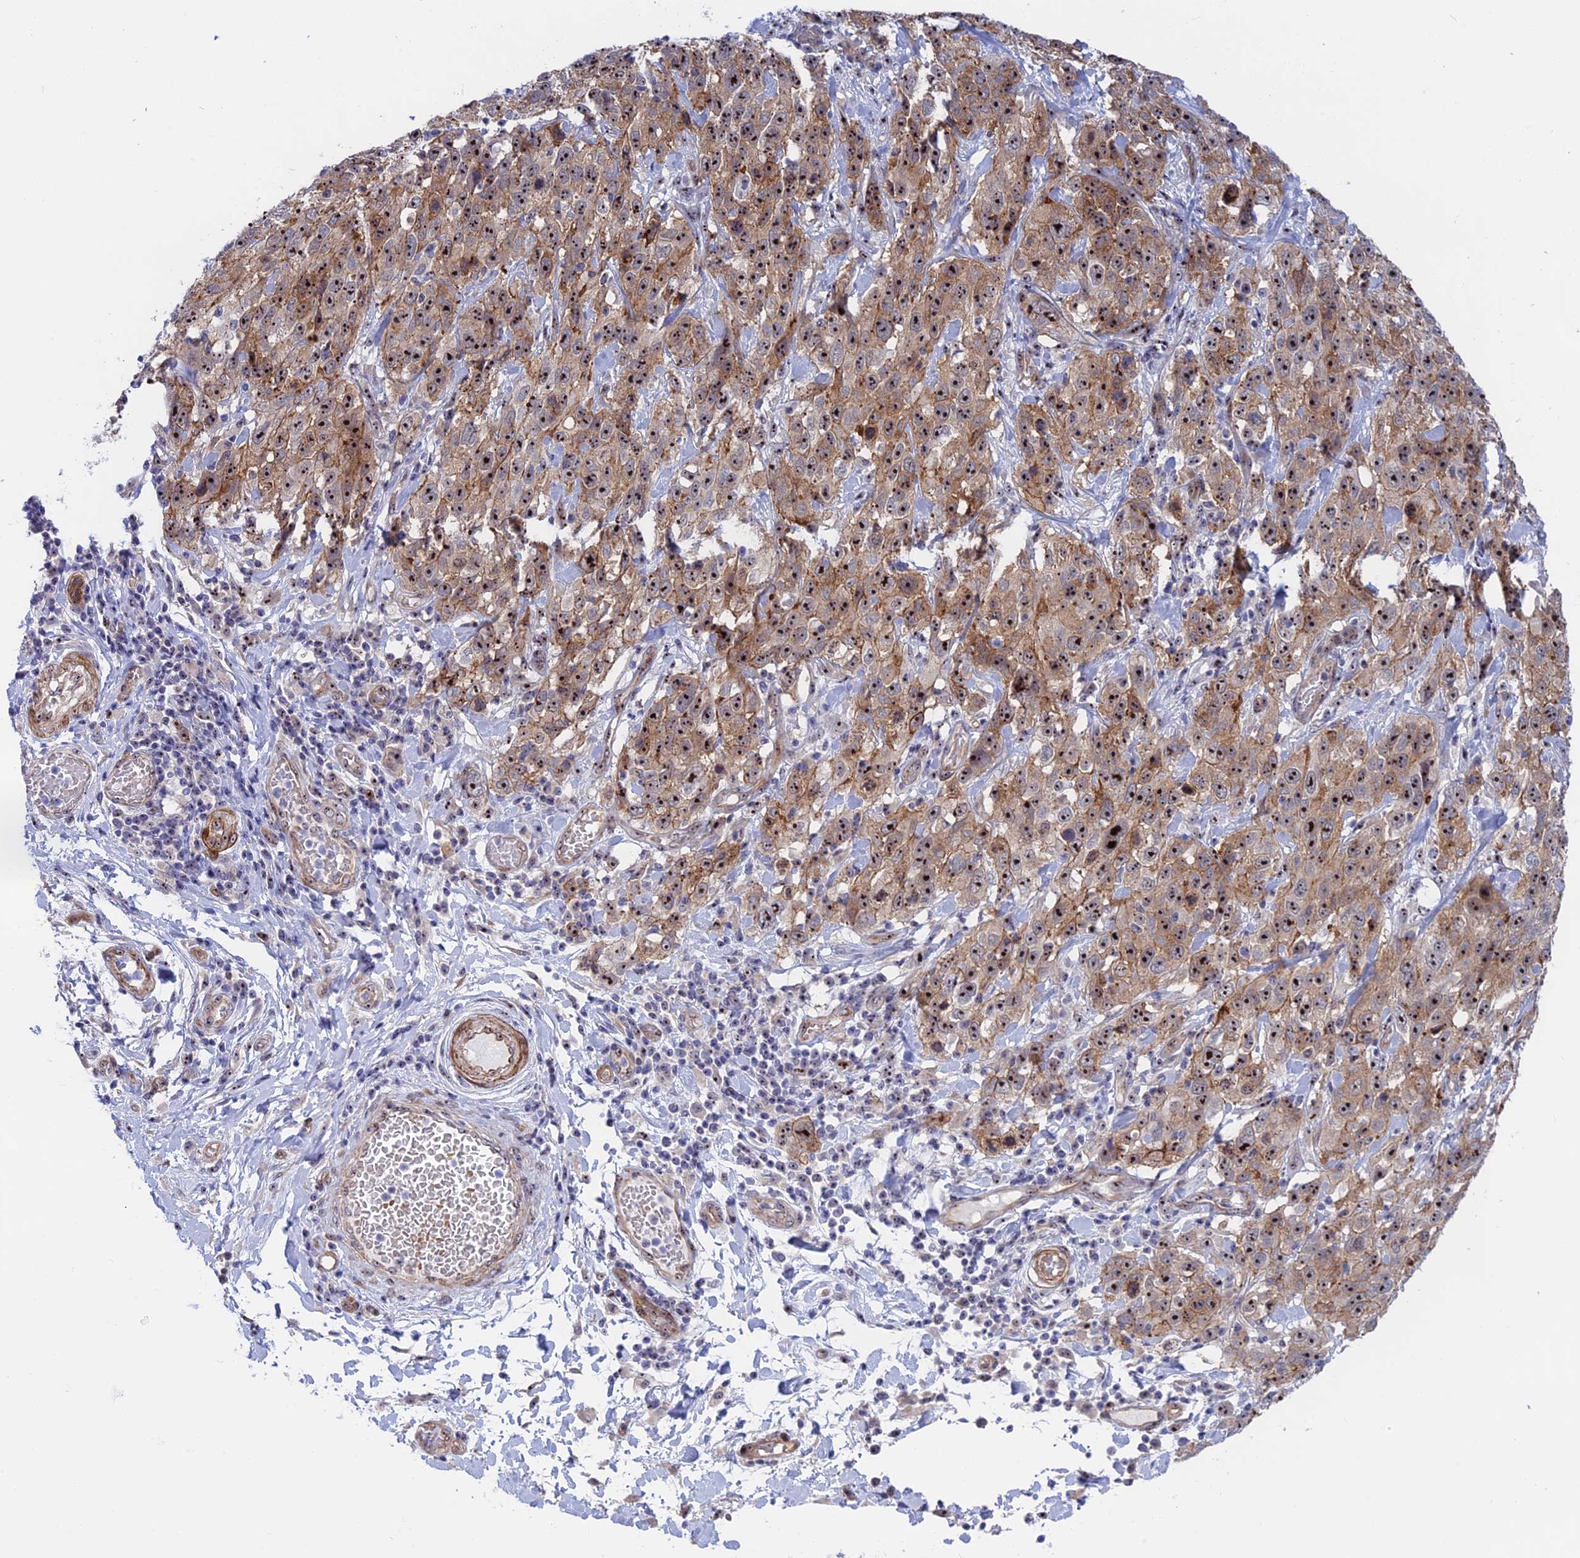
{"staining": {"intensity": "moderate", "quantity": ">75%", "location": "cytoplasmic/membranous,nuclear"}, "tissue": "stomach cancer", "cell_type": "Tumor cells", "image_type": "cancer", "snomed": [{"axis": "morphology", "description": "Normal tissue, NOS"}, {"axis": "morphology", "description": "Adenocarcinoma, NOS"}, {"axis": "topography", "description": "Lymph node"}, {"axis": "topography", "description": "Stomach"}], "caption": "This photomicrograph shows stomach adenocarcinoma stained with IHC to label a protein in brown. The cytoplasmic/membranous and nuclear of tumor cells show moderate positivity for the protein. Nuclei are counter-stained blue.", "gene": "DBNDD1", "patient": {"sex": "male", "age": 48}}